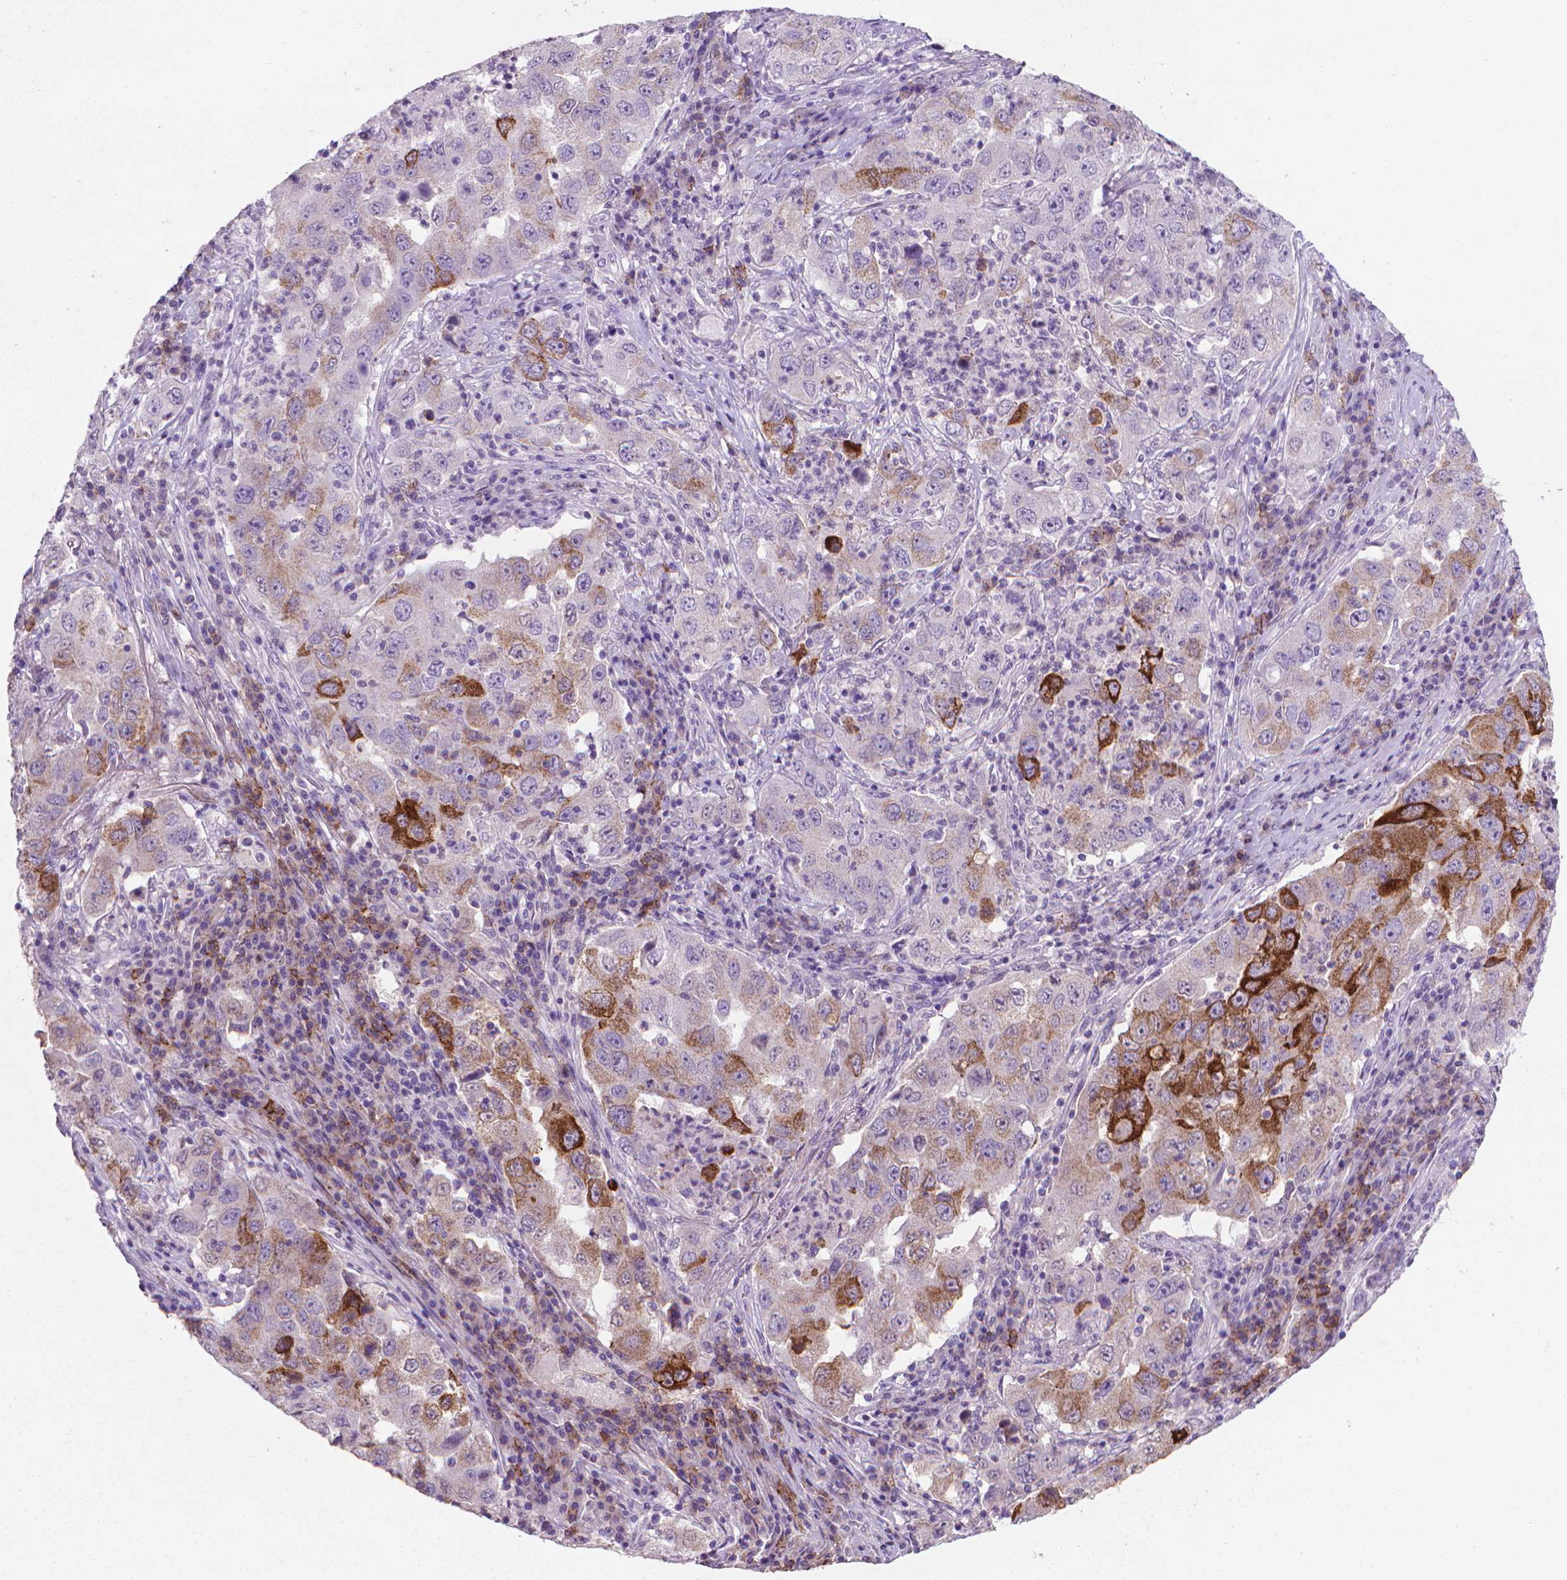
{"staining": {"intensity": "strong", "quantity": "<25%", "location": "cytoplasmic/membranous"}, "tissue": "lung cancer", "cell_type": "Tumor cells", "image_type": "cancer", "snomed": [{"axis": "morphology", "description": "Adenocarcinoma, NOS"}, {"axis": "topography", "description": "Lung"}], "caption": "A brown stain highlights strong cytoplasmic/membranous staining of a protein in human adenocarcinoma (lung) tumor cells. (Stains: DAB (3,3'-diaminobenzidine) in brown, nuclei in blue, Microscopy: brightfield microscopy at high magnification).", "gene": "MUC1", "patient": {"sex": "male", "age": 73}}